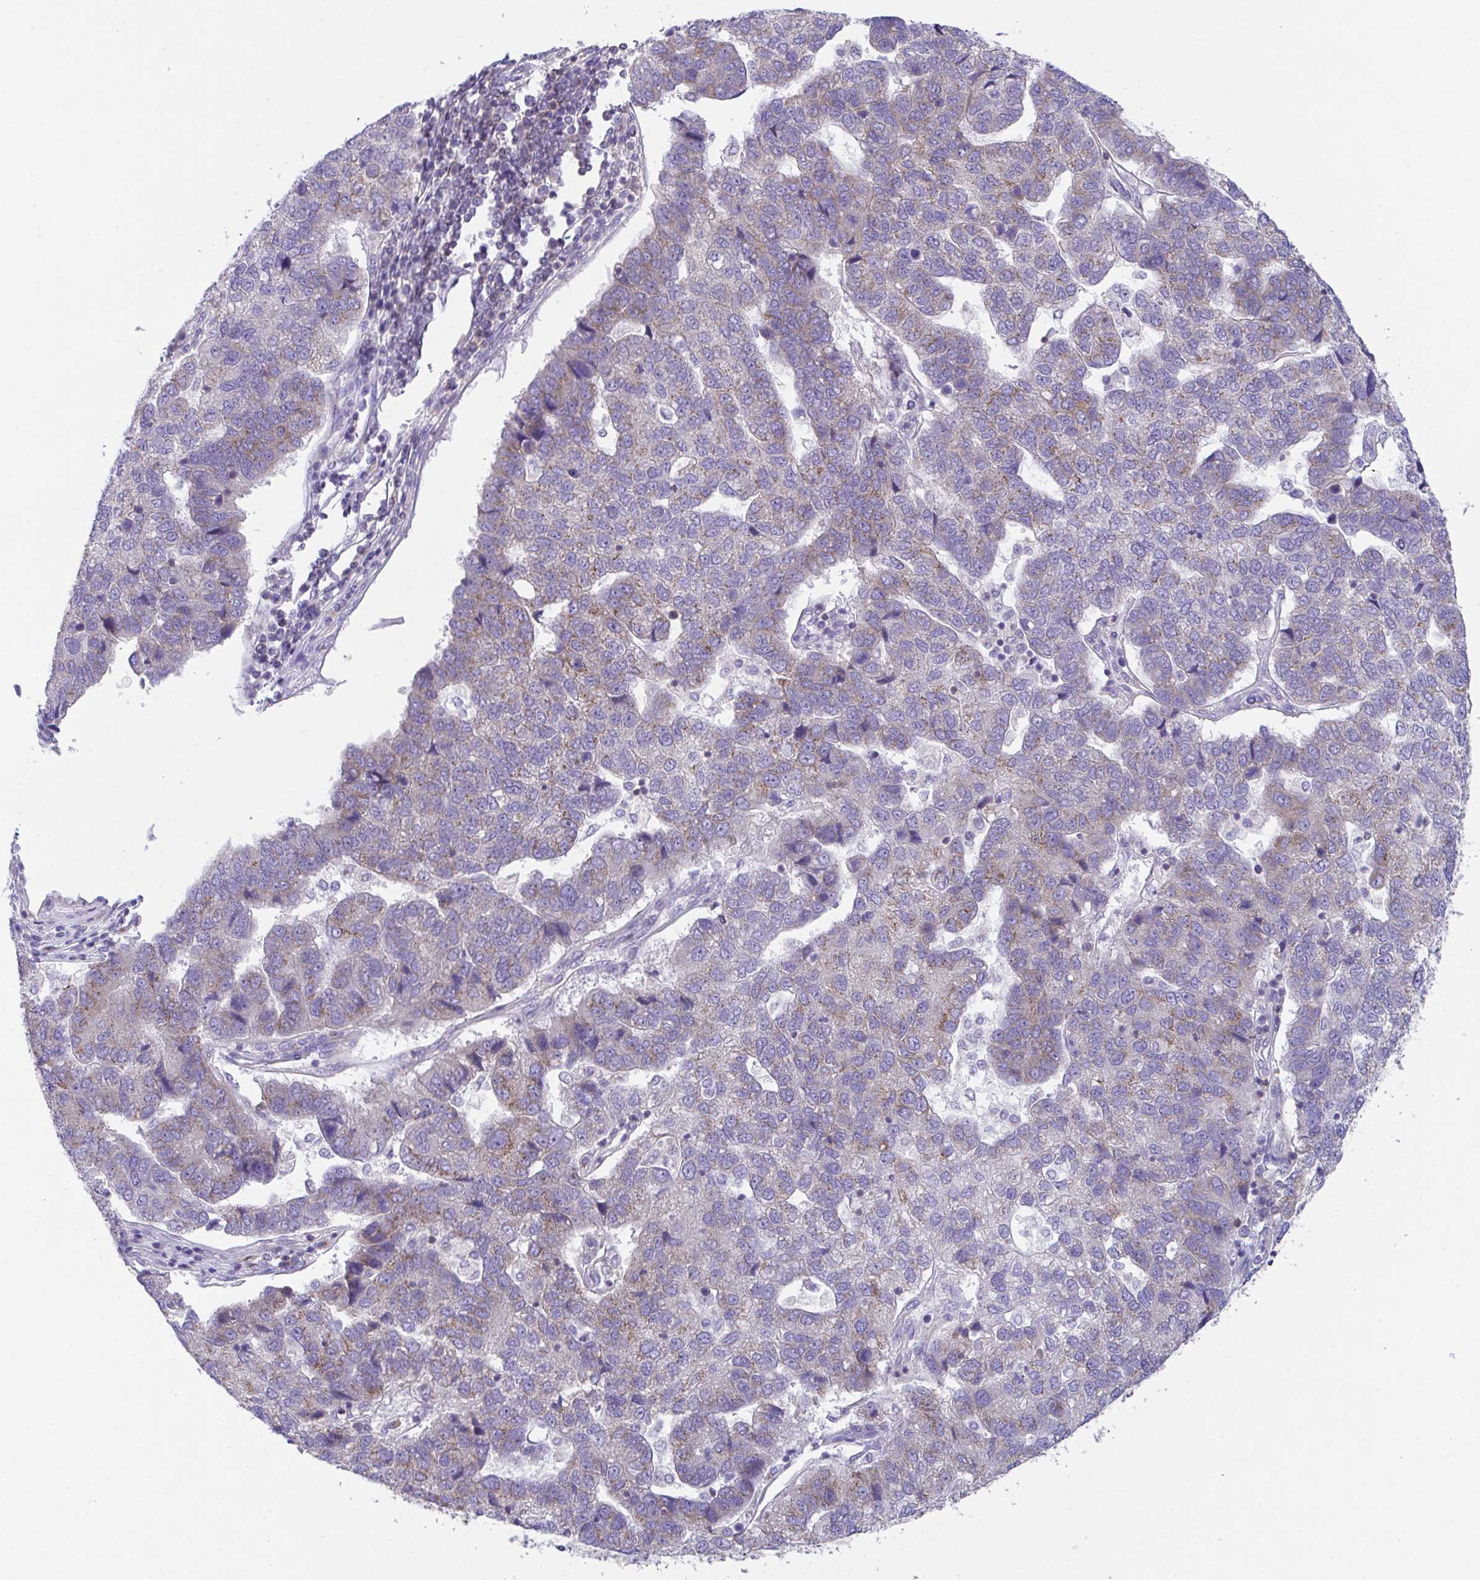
{"staining": {"intensity": "weak", "quantity": "25%-75%", "location": "cytoplasmic/membranous"}, "tissue": "pancreatic cancer", "cell_type": "Tumor cells", "image_type": "cancer", "snomed": [{"axis": "morphology", "description": "Adenocarcinoma, NOS"}, {"axis": "topography", "description": "Pancreas"}], "caption": "A high-resolution image shows IHC staining of pancreatic adenocarcinoma, which shows weak cytoplasmic/membranous positivity in approximately 25%-75% of tumor cells.", "gene": "MIA3", "patient": {"sex": "female", "age": 61}}